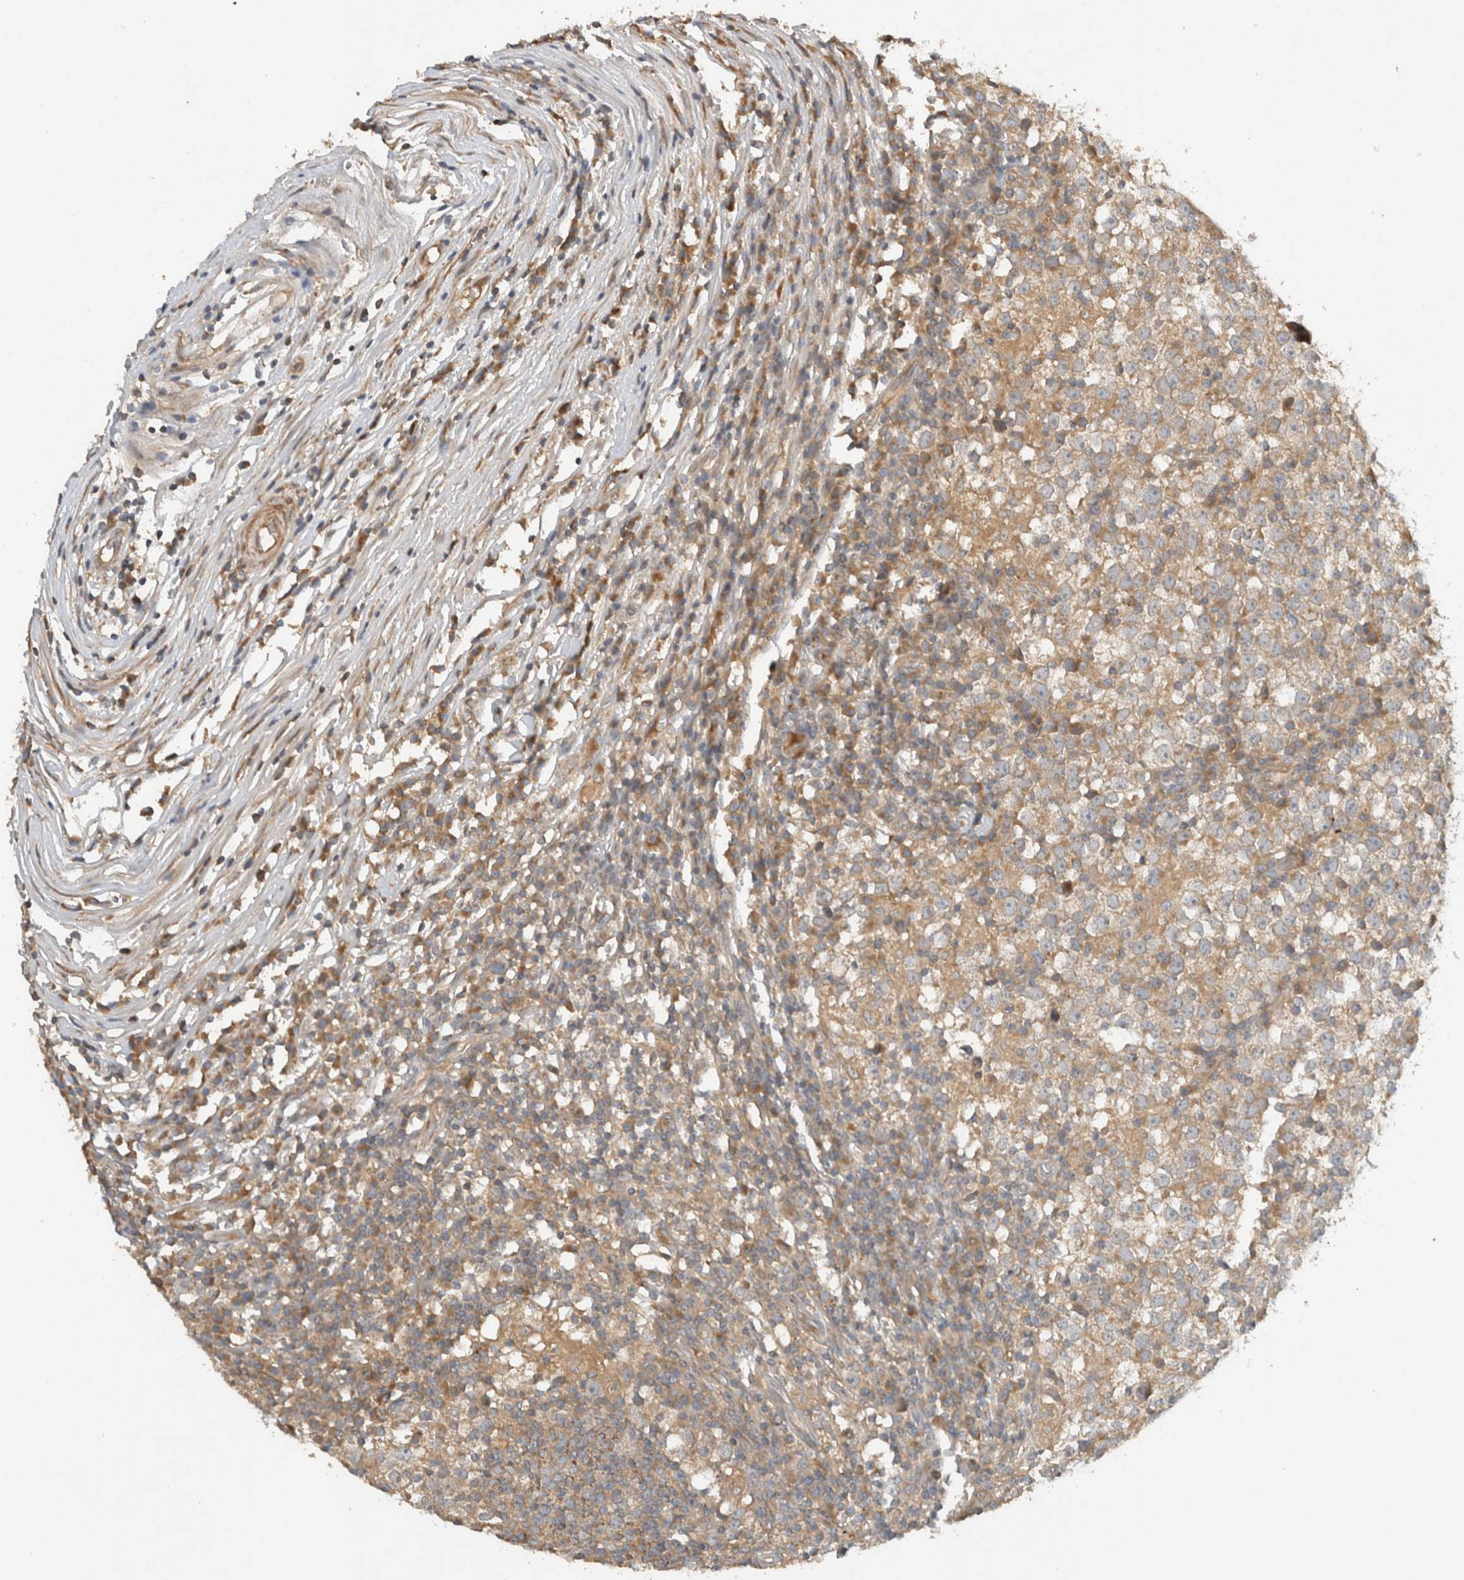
{"staining": {"intensity": "weak", "quantity": ">75%", "location": "cytoplasmic/membranous"}, "tissue": "testis cancer", "cell_type": "Tumor cells", "image_type": "cancer", "snomed": [{"axis": "morphology", "description": "Seminoma, NOS"}, {"axis": "topography", "description": "Testis"}], "caption": "Immunohistochemistry image of neoplastic tissue: seminoma (testis) stained using IHC exhibits low levels of weak protein expression localized specifically in the cytoplasmic/membranous of tumor cells, appearing as a cytoplasmic/membranous brown color.", "gene": "ARMC9", "patient": {"sex": "male", "age": 65}}